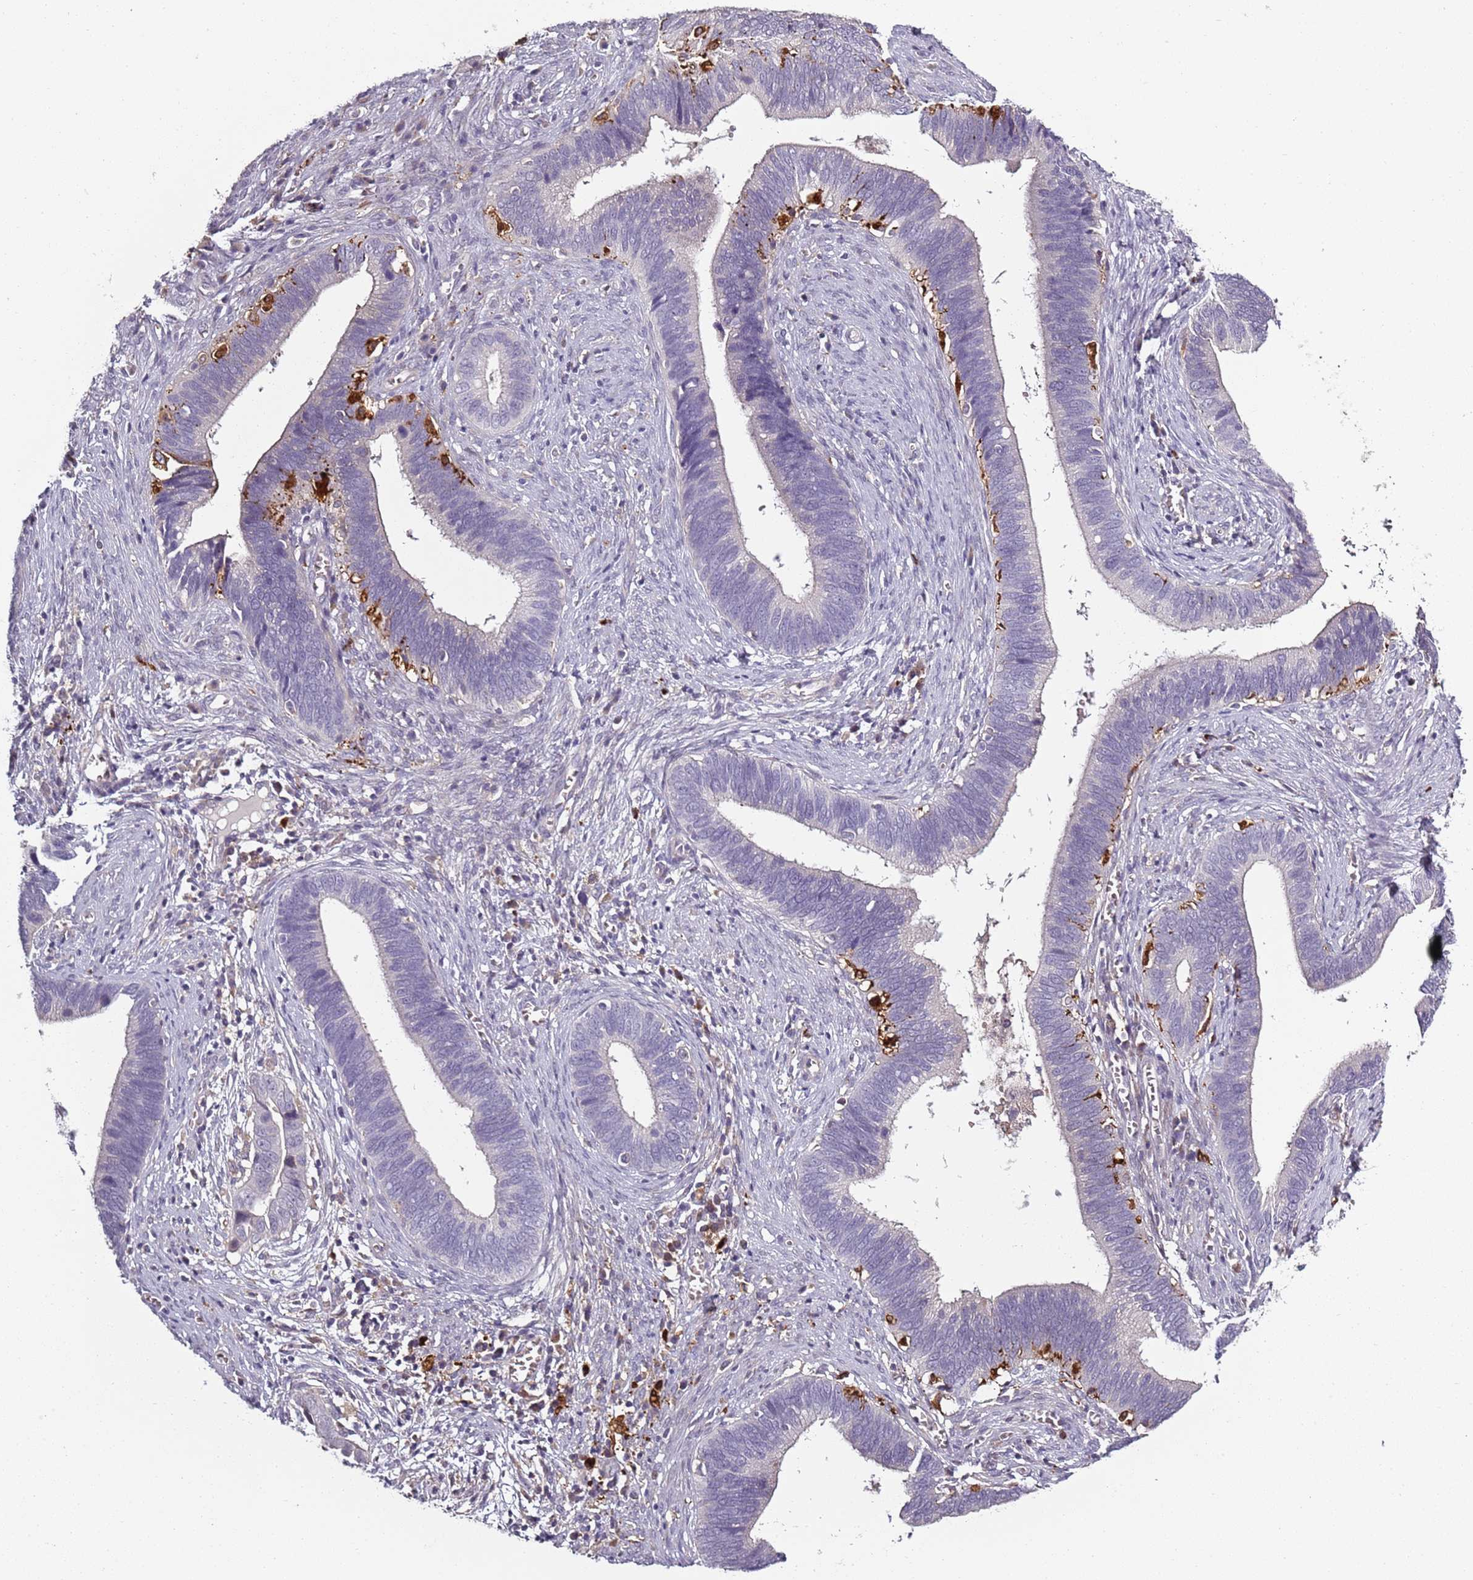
{"staining": {"intensity": "negative", "quantity": "none", "location": "none"}, "tissue": "cervical cancer", "cell_type": "Tumor cells", "image_type": "cancer", "snomed": [{"axis": "morphology", "description": "Adenocarcinoma, NOS"}, {"axis": "topography", "description": "Cervix"}], "caption": "High power microscopy micrograph of an IHC photomicrograph of adenocarcinoma (cervical), revealing no significant expression in tumor cells.", "gene": "CC2D2B", "patient": {"sex": "female", "age": 42}}